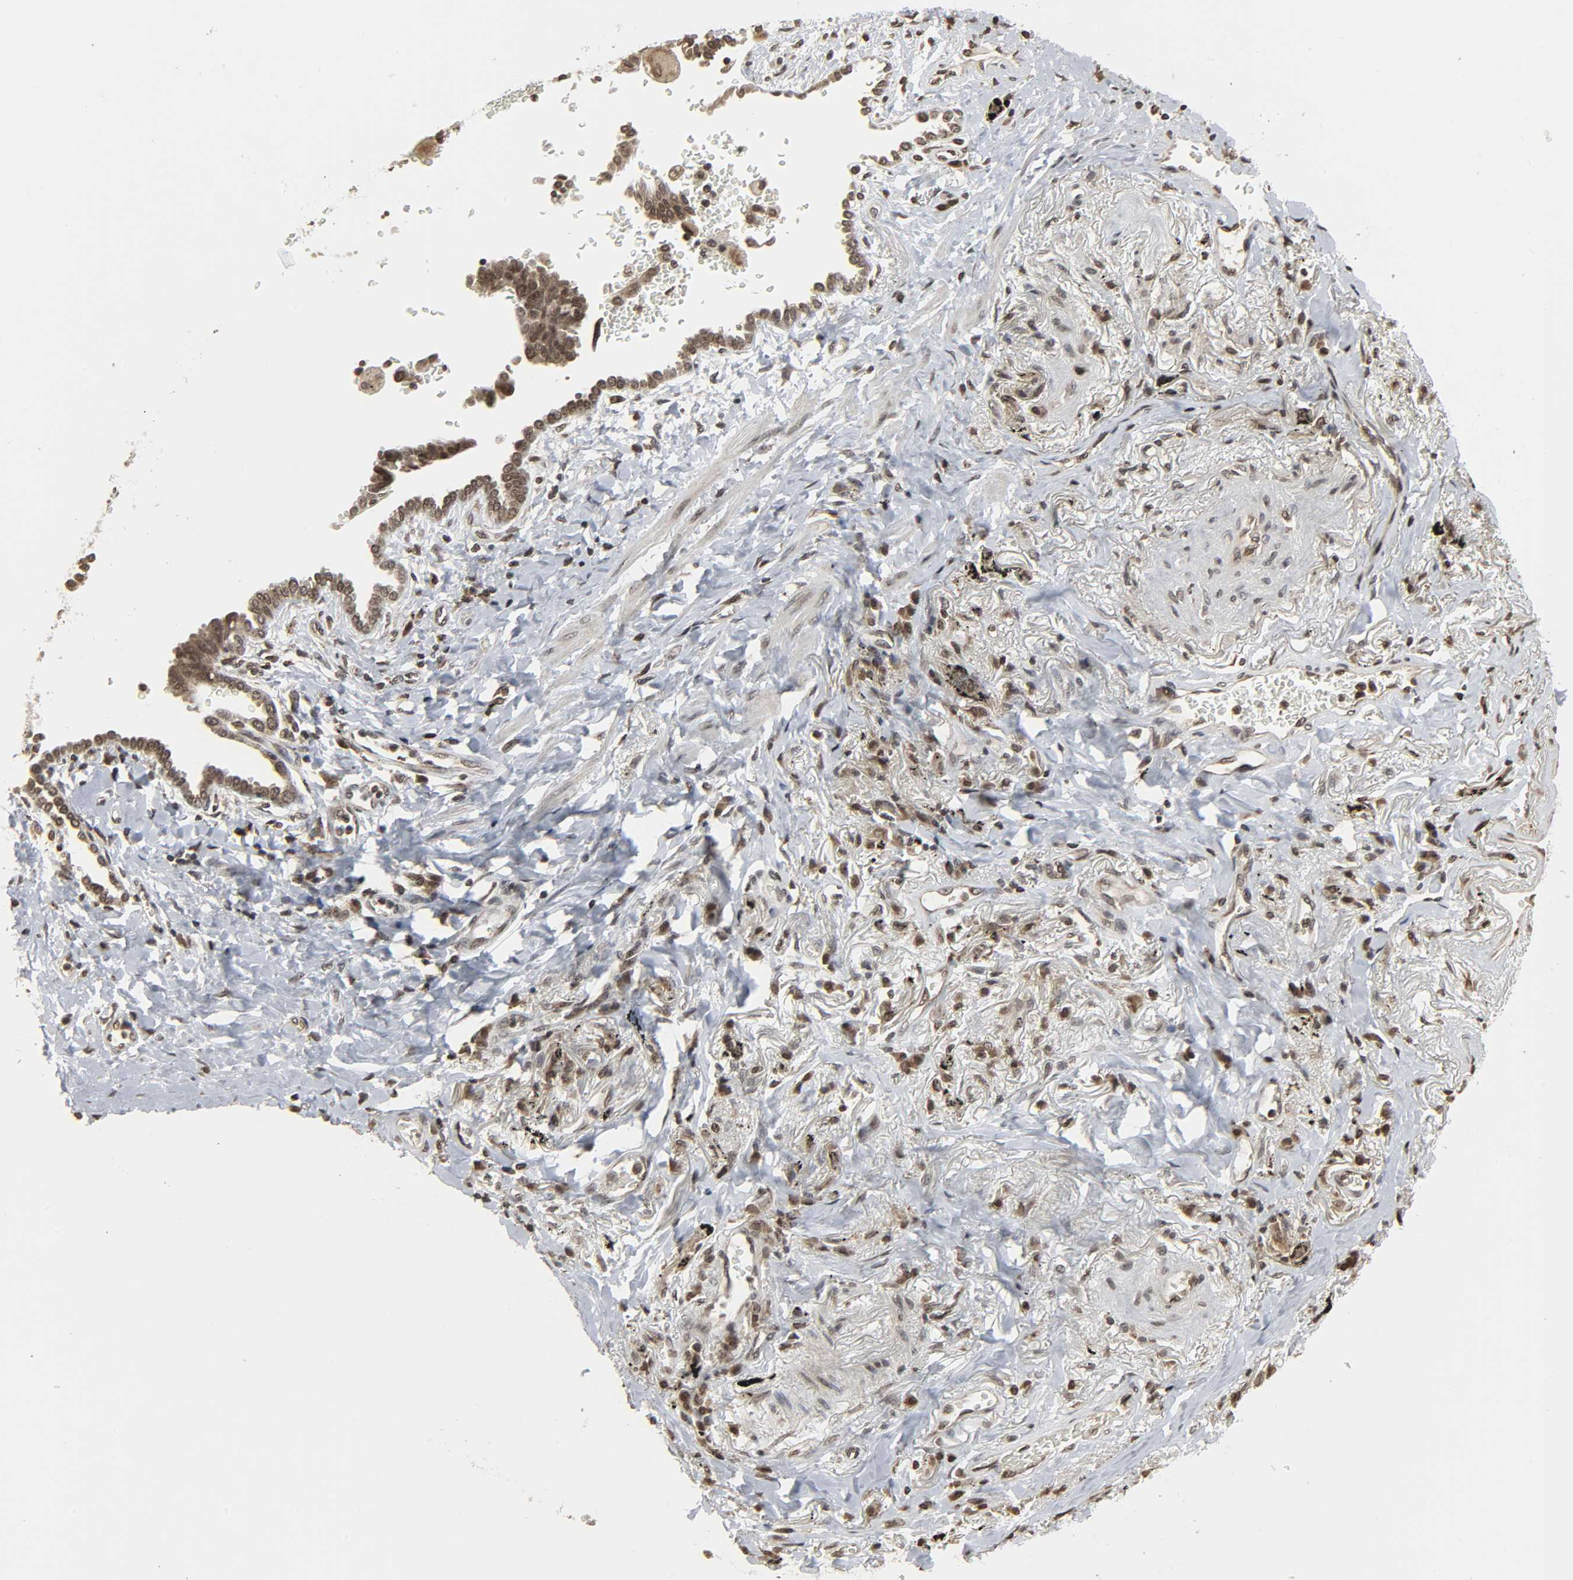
{"staining": {"intensity": "moderate", "quantity": ">75%", "location": "nuclear"}, "tissue": "lung cancer", "cell_type": "Tumor cells", "image_type": "cancer", "snomed": [{"axis": "morphology", "description": "Adenocarcinoma, NOS"}, {"axis": "topography", "description": "Lung"}], "caption": "Human lung cancer (adenocarcinoma) stained with a protein marker displays moderate staining in tumor cells.", "gene": "XRCC1", "patient": {"sex": "female", "age": 64}}